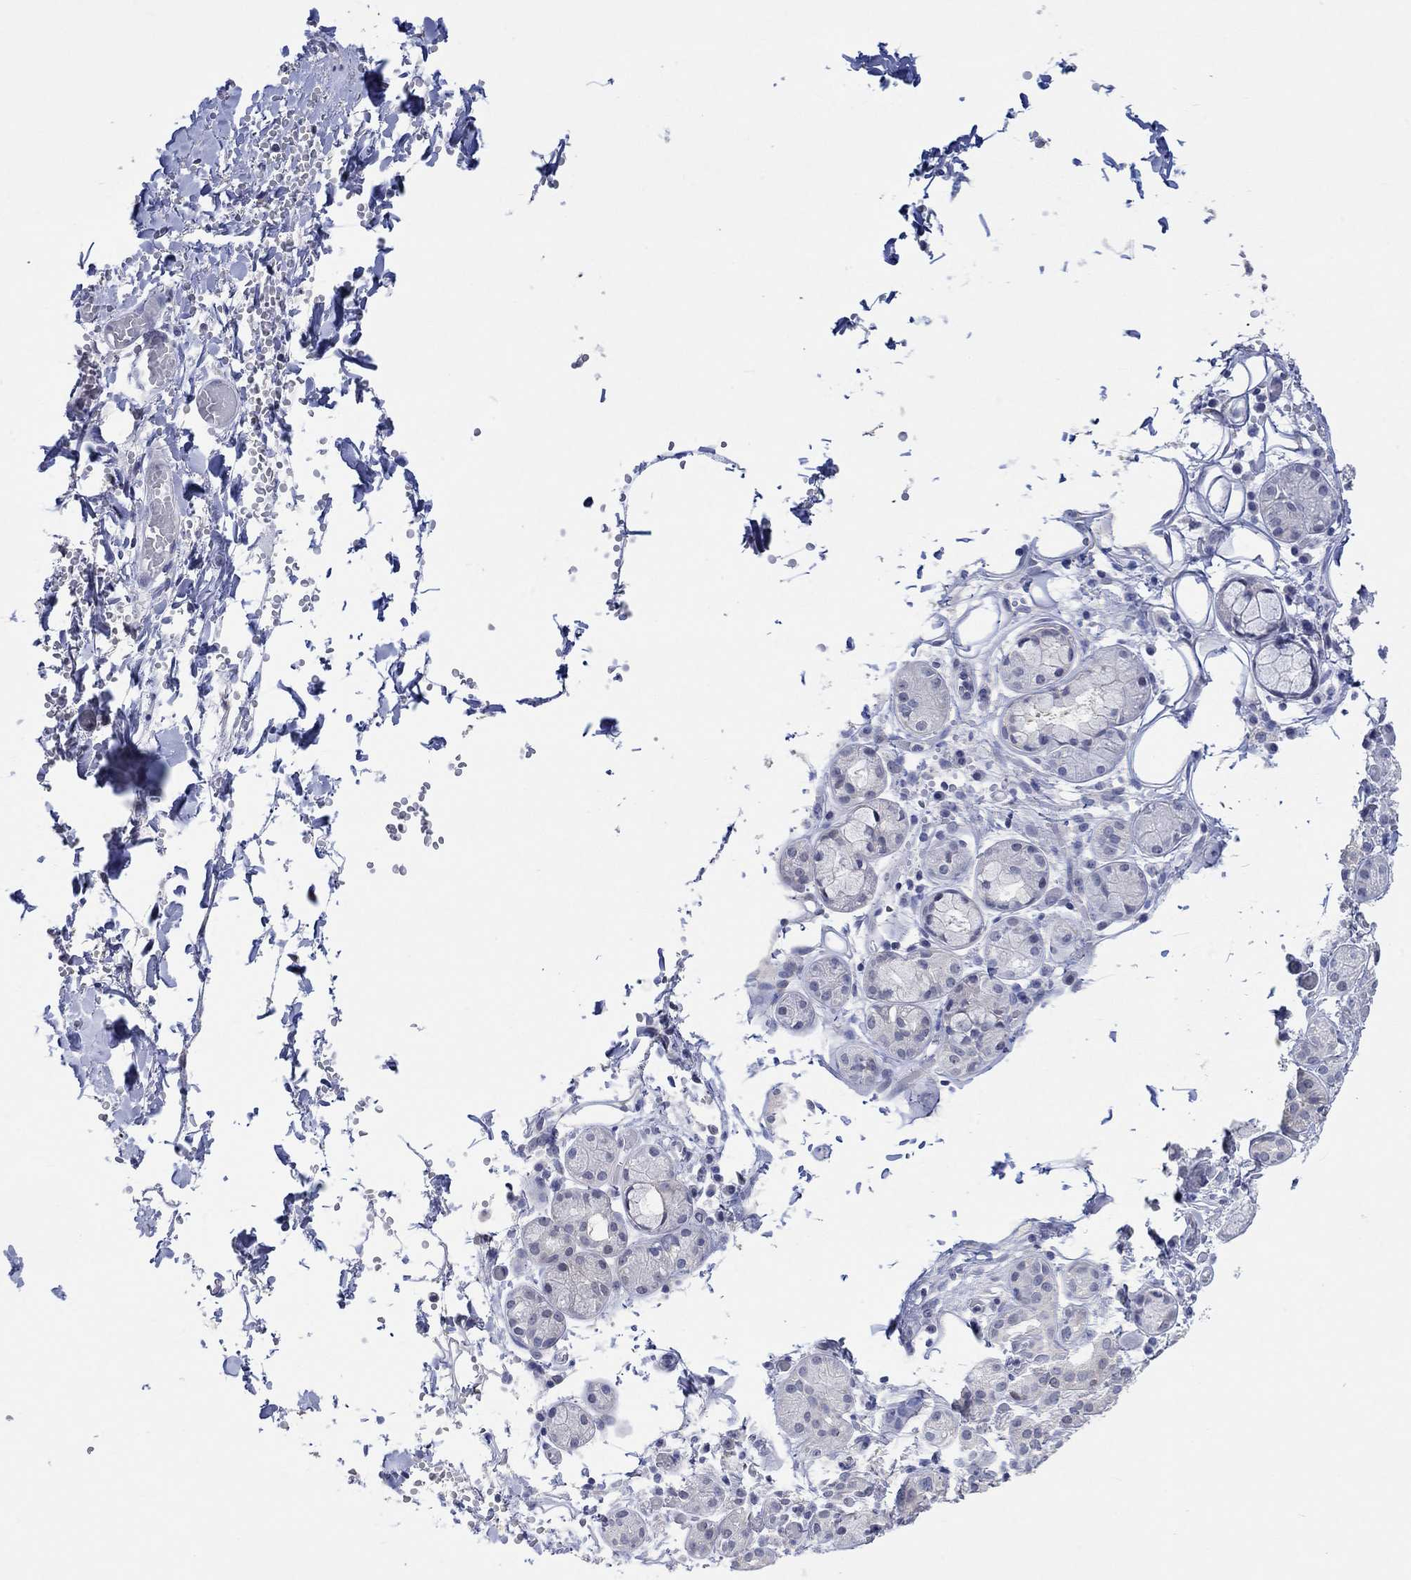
{"staining": {"intensity": "negative", "quantity": "none", "location": "none"}, "tissue": "salivary gland", "cell_type": "Glandular cells", "image_type": "normal", "snomed": [{"axis": "morphology", "description": "Normal tissue, NOS"}, {"axis": "topography", "description": "Salivary gland"}, {"axis": "topography", "description": "Peripheral nerve tissue"}], "caption": "IHC of benign human salivary gland reveals no staining in glandular cells.", "gene": "PNMA5", "patient": {"sex": "male", "age": 71}}